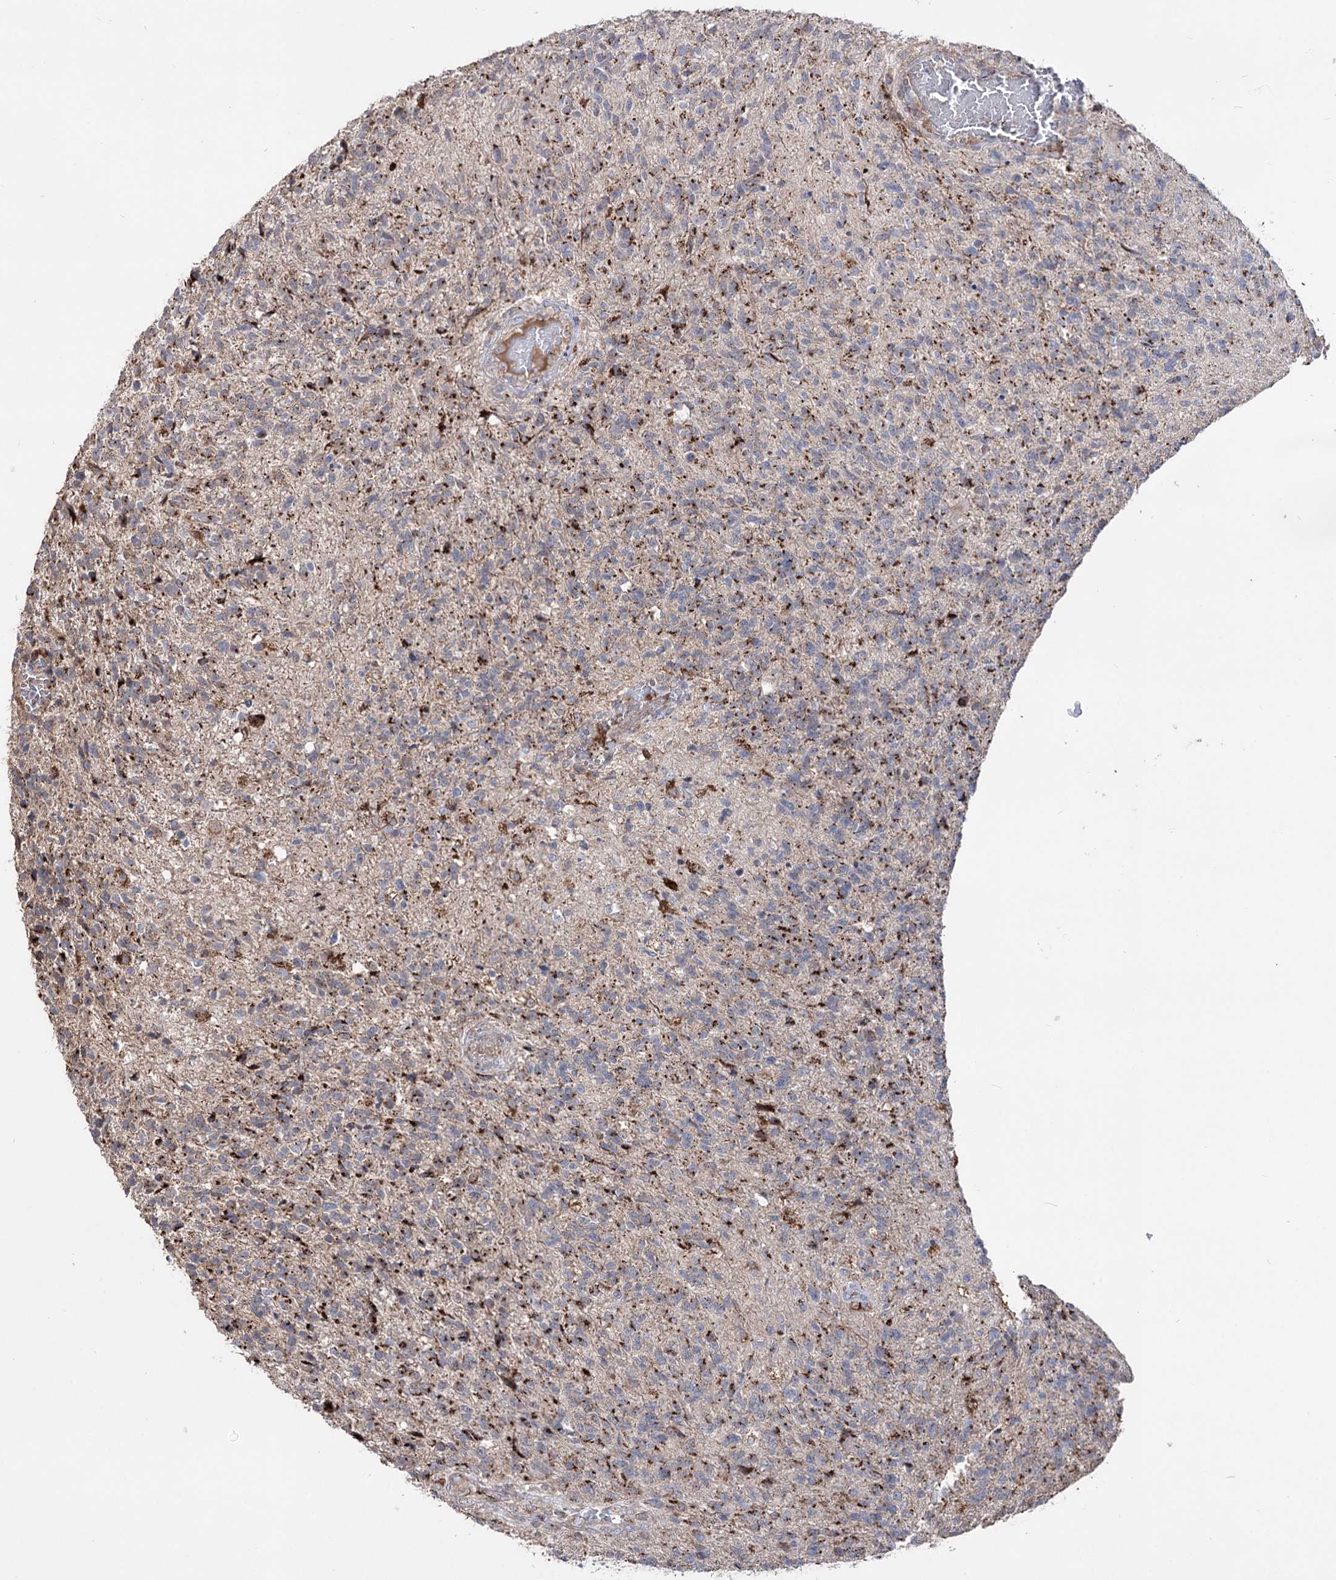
{"staining": {"intensity": "strong", "quantity": "25%-75%", "location": "cytoplasmic/membranous"}, "tissue": "glioma", "cell_type": "Tumor cells", "image_type": "cancer", "snomed": [{"axis": "morphology", "description": "Glioma, malignant, High grade"}, {"axis": "topography", "description": "Brain"}], "caption": "This image displays glioma stained with immunohistochemistry (IHC) to label a protein in brown. The cytoplasmic/membranous of tumor cells show strong positivity for the protein. Nuclei are counter-stained blue.", "gene": "ARHGAP20", "patient": {"sex": "male", "age": 56}}